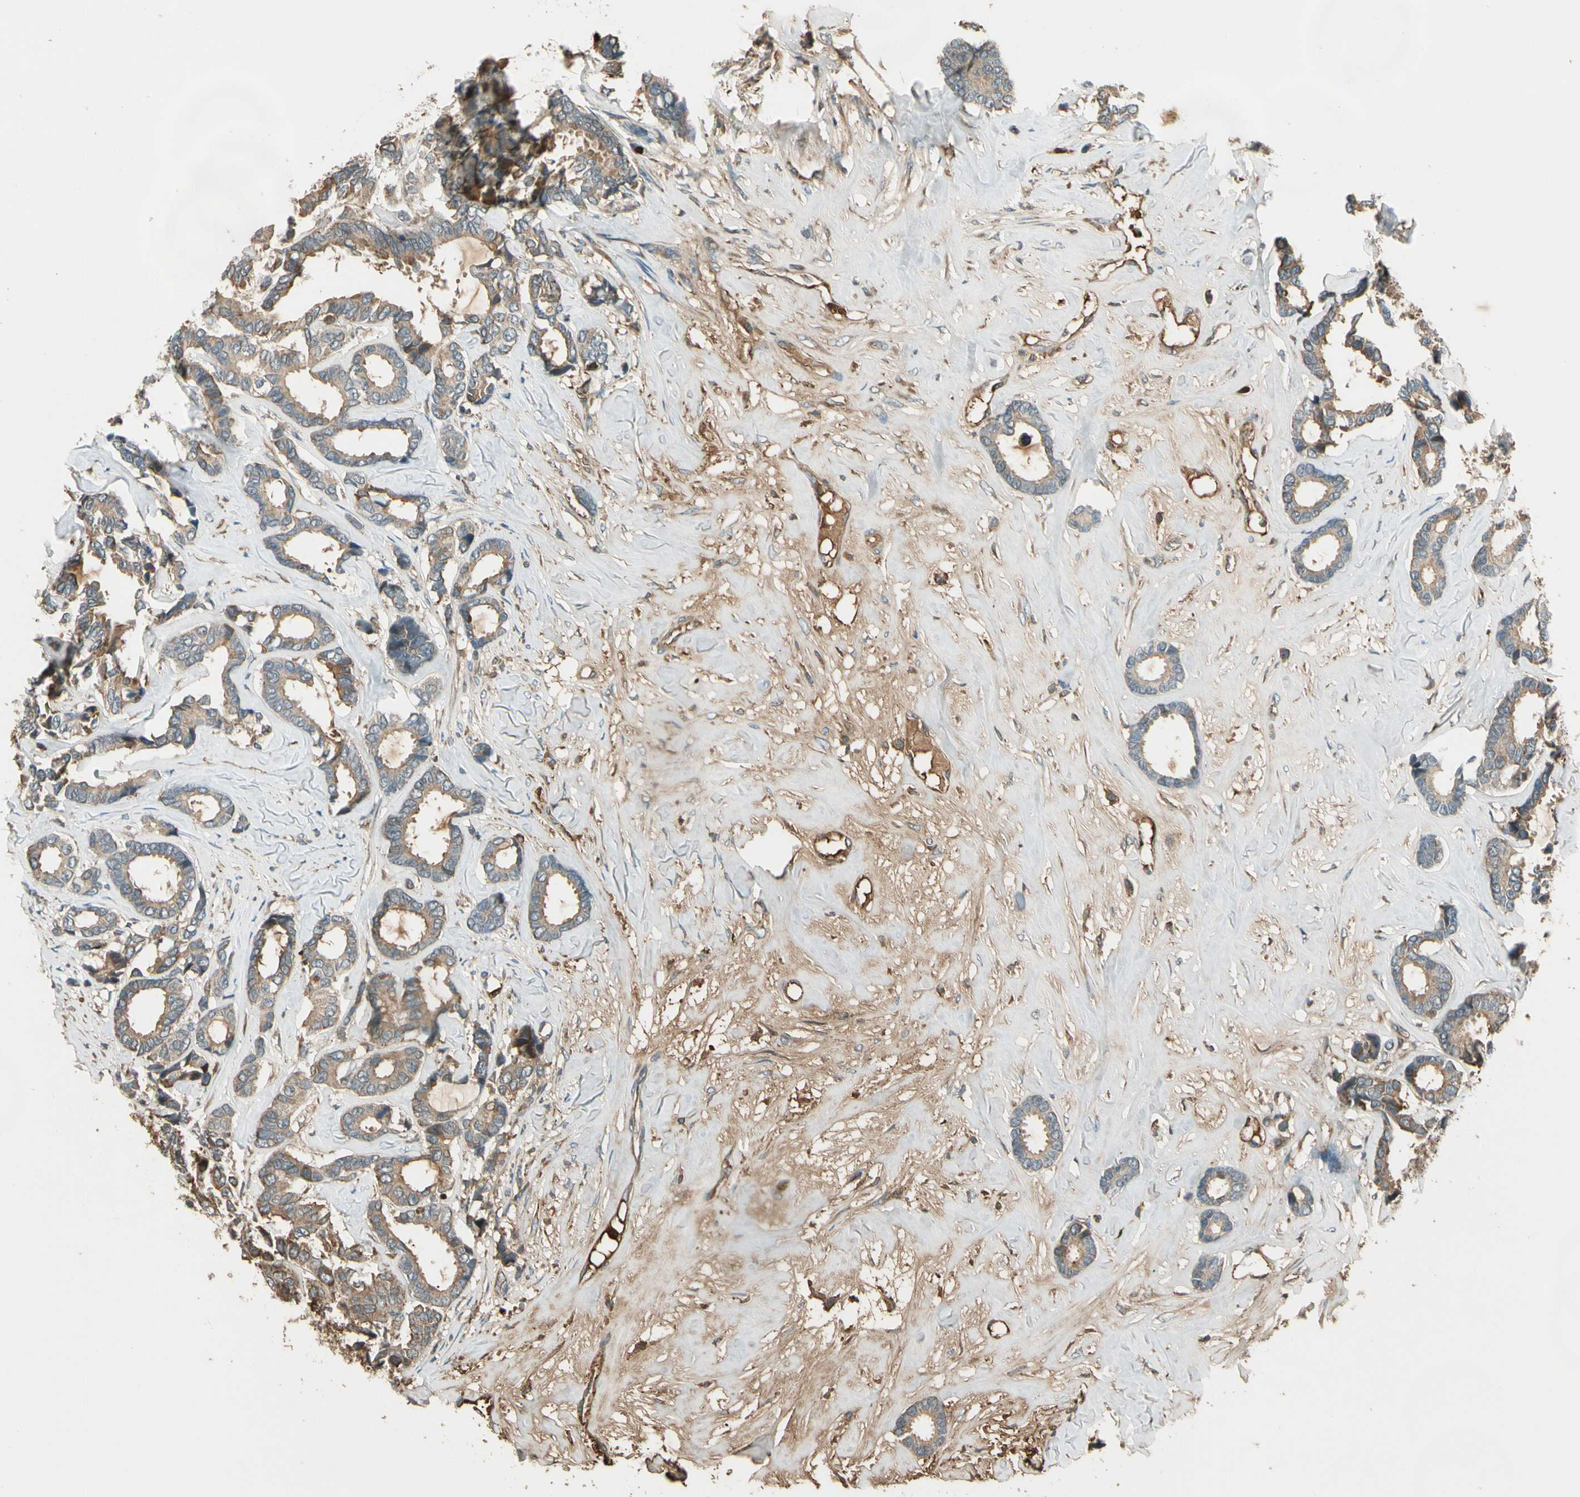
{"staining": {"intensity": "weak", "quantity": ">75%", "location": "cytoplasmic/membranous"}, "tissue": "breast cancer", "cell_type": "Tumor cells", "image_type": "cancer", "snomed": [{"axis": "morphology", "description": "Duct carcinoma"}, {"axis": "topography", "description": "Breast"}], "caption": "About >75% of tumor cells in breast cancer show weak cytoplasmic/membranous protein expression as visualized by brown immunohistochemical staining.", "gene": "STX11", "patient": {"sex": "female", "age": 87}}